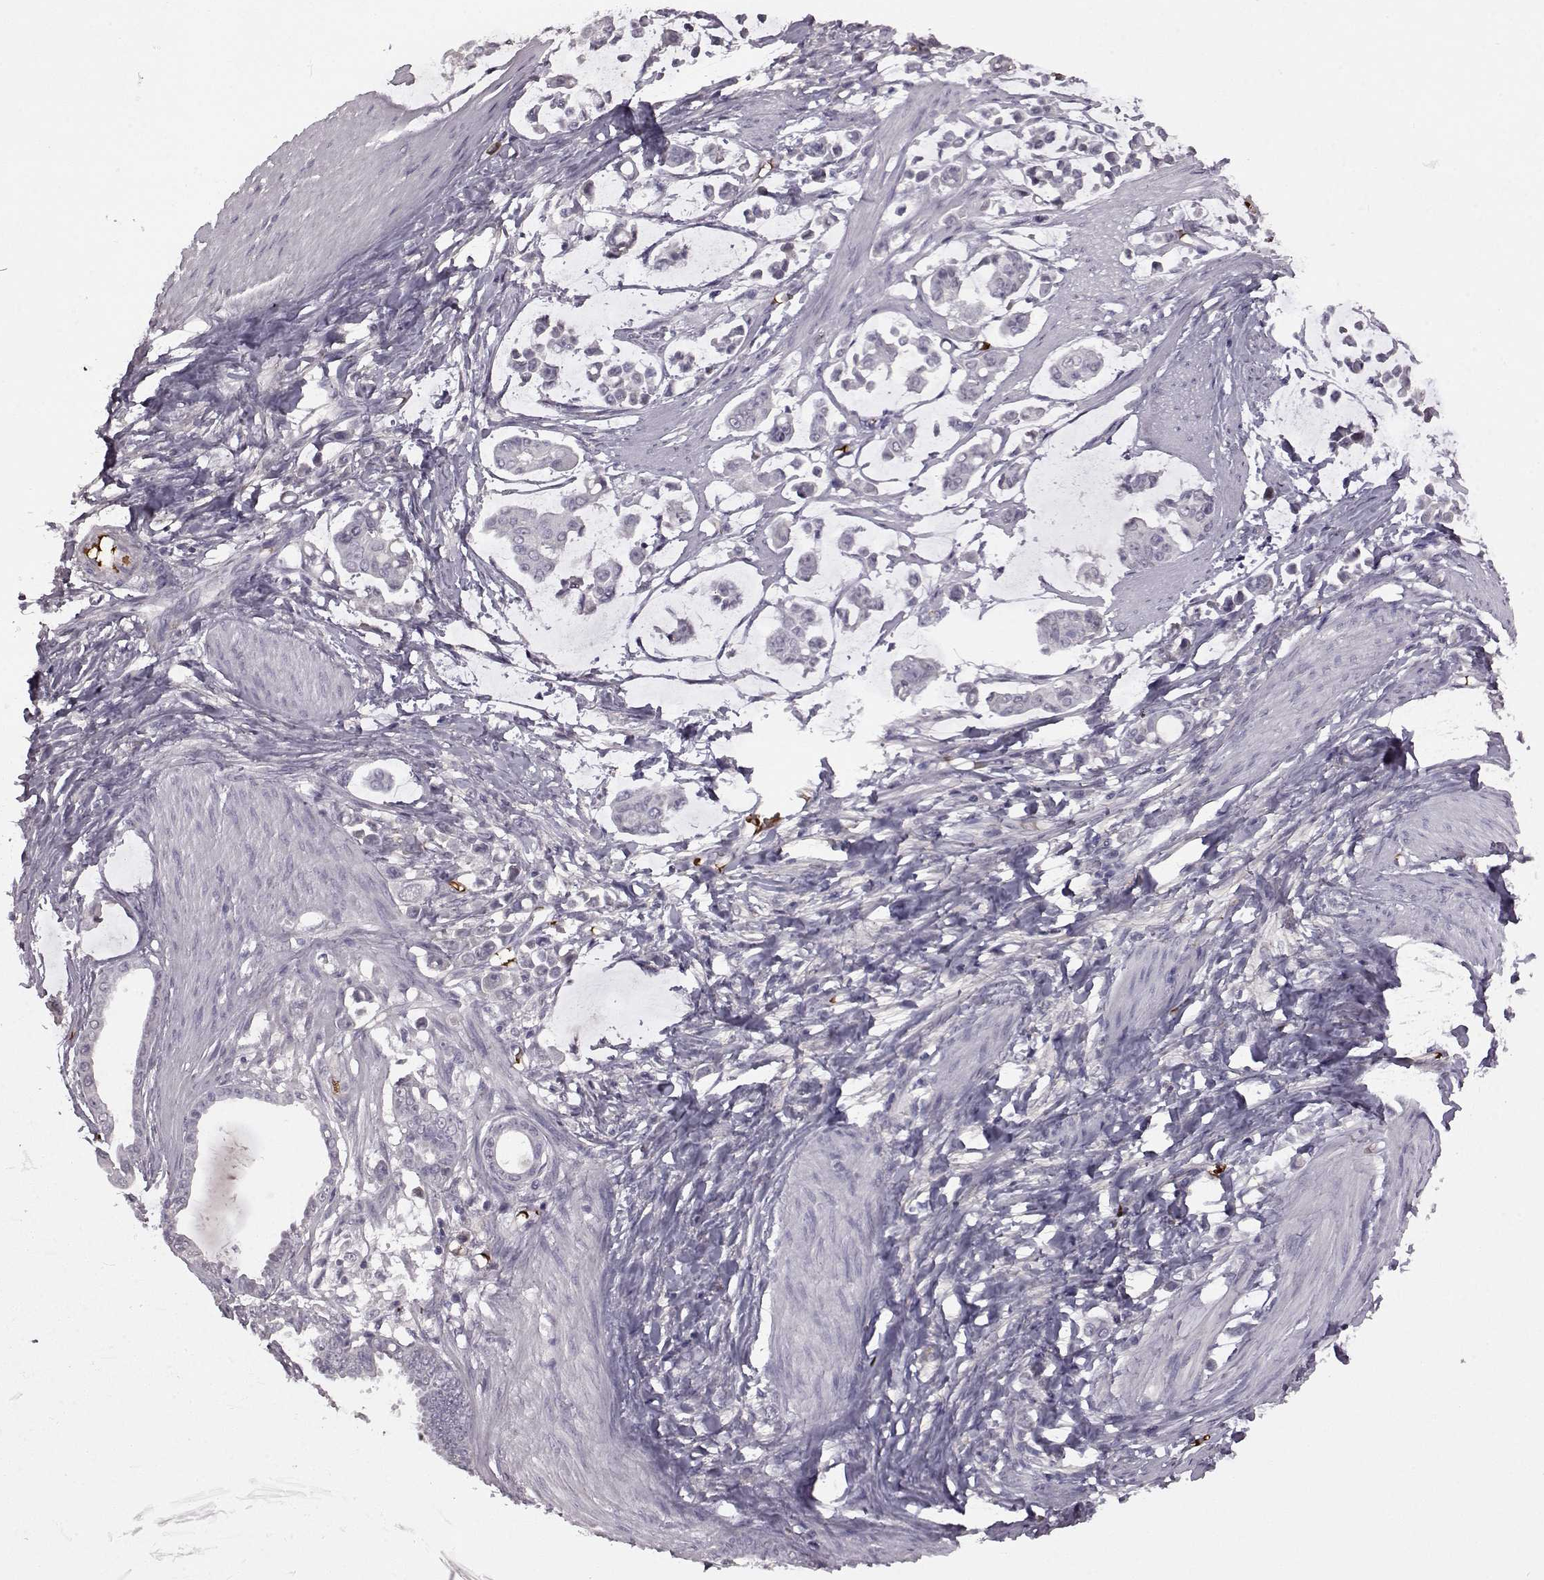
{"staining": {"intensity": "negative", "quantity": "none", "location": "none"}, "tissue": "stomach cancer", "cell_type": "Tumor cells", "image_type": "cancer", "snomed": [{"axis": "morphology", "description": "Adenocarcinoma, NOS"}, {"axis": "topography", "description": "Stomach"}], "caption": "This is an immunohistochemistry (IHC) image of human adenocarcinoma (stomach). There is no staining in tumor cells.", "gene": "PROP1", "patient": {"sex": "male", "age": 82}}